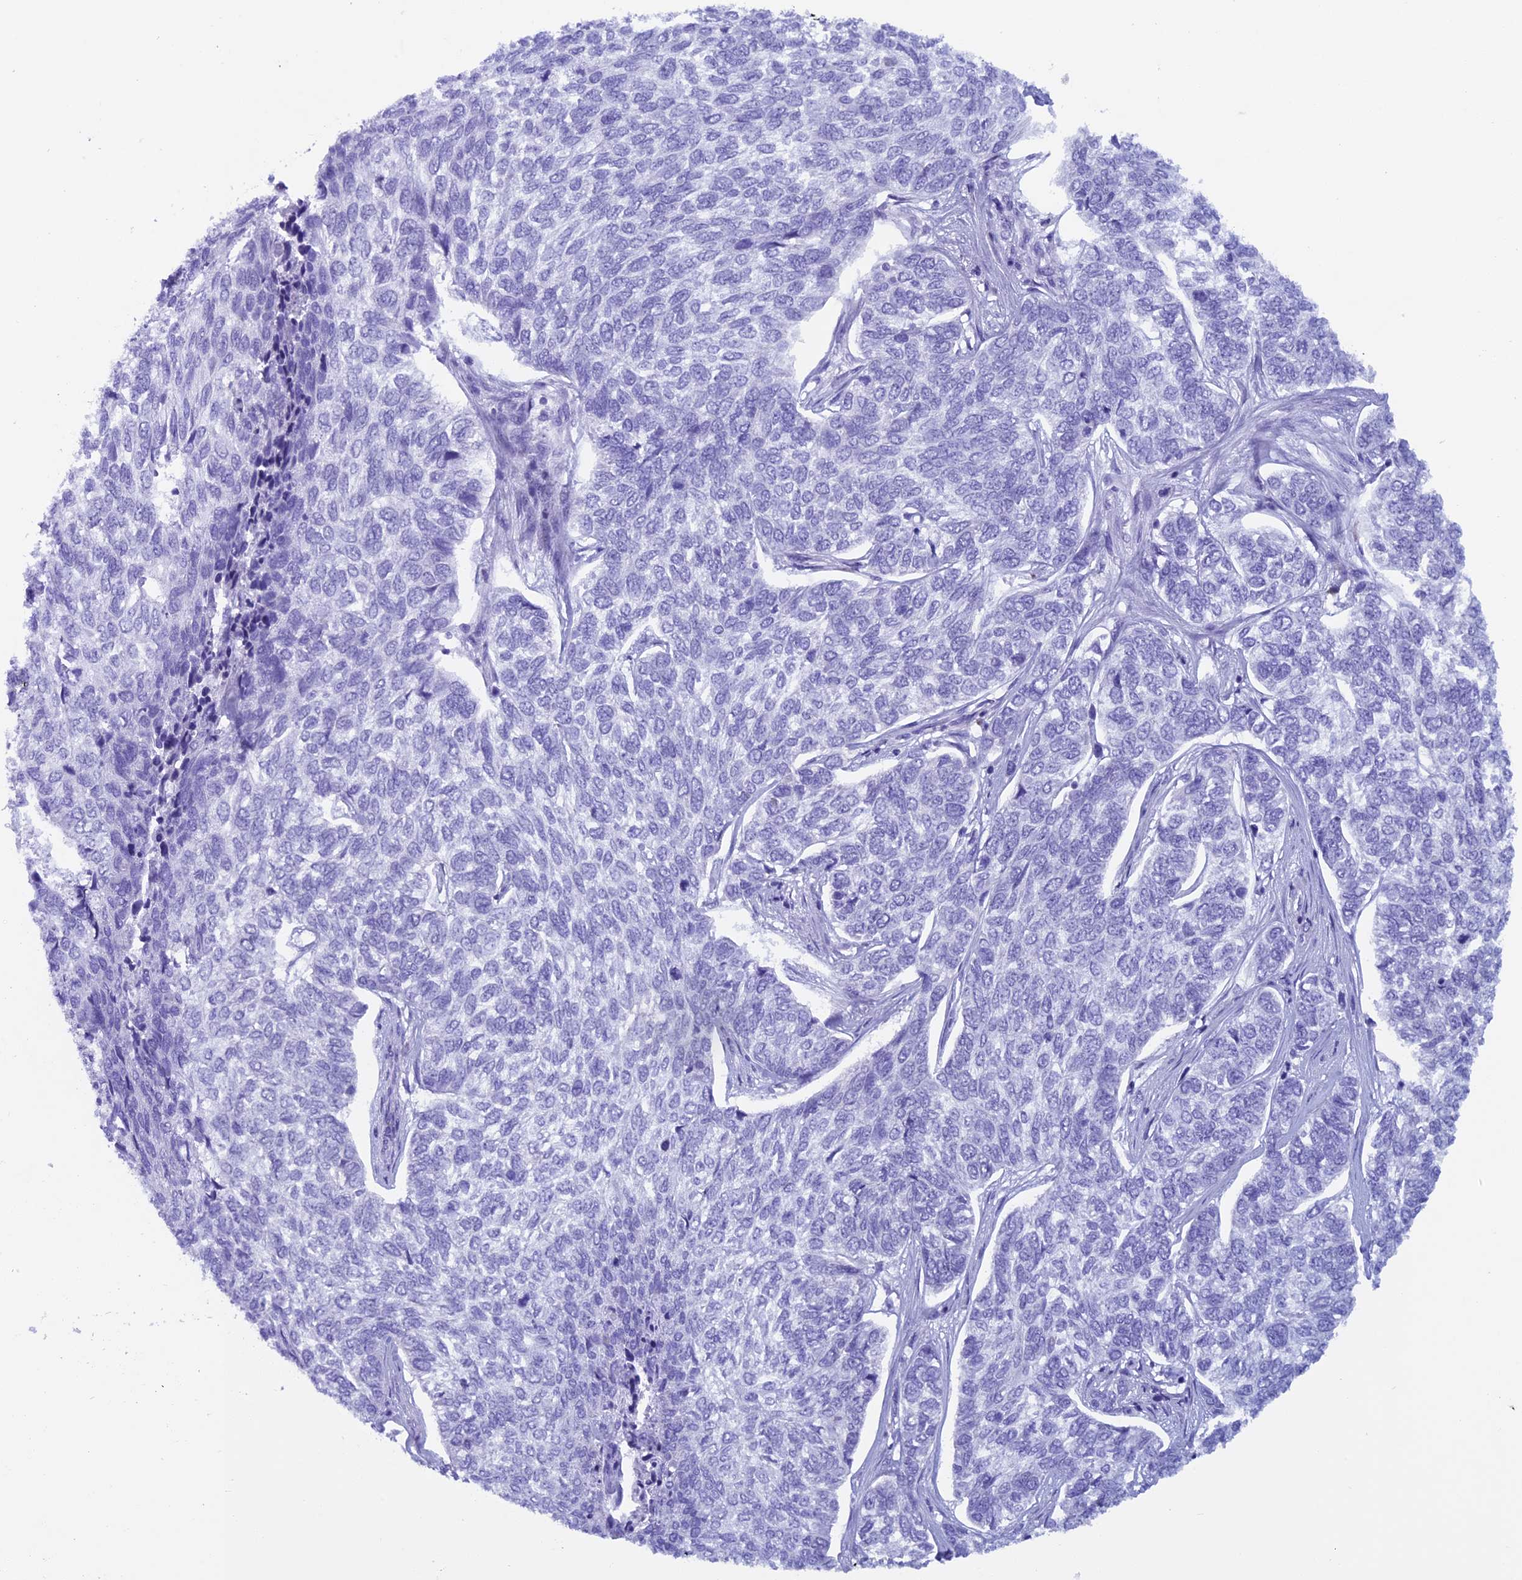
{"staining": {"intensity": "negative", "quantity": "none", "location": "none"}, "tissue": "skin cancer", "cell_type": "Tumor cells", "image_type": "cancer", "snomed": [{"axis": "morphology", "description": "Basal cell carcinoma"}, {"axis": "topography", "description": "Skin"}], "caption": "IHC photomicrograph of human skin cancer stained for a protein (brown), which shows no expression in tumor cells.", "gene": "ZNF563", "patient": {"sex": "female", "age": 65}}